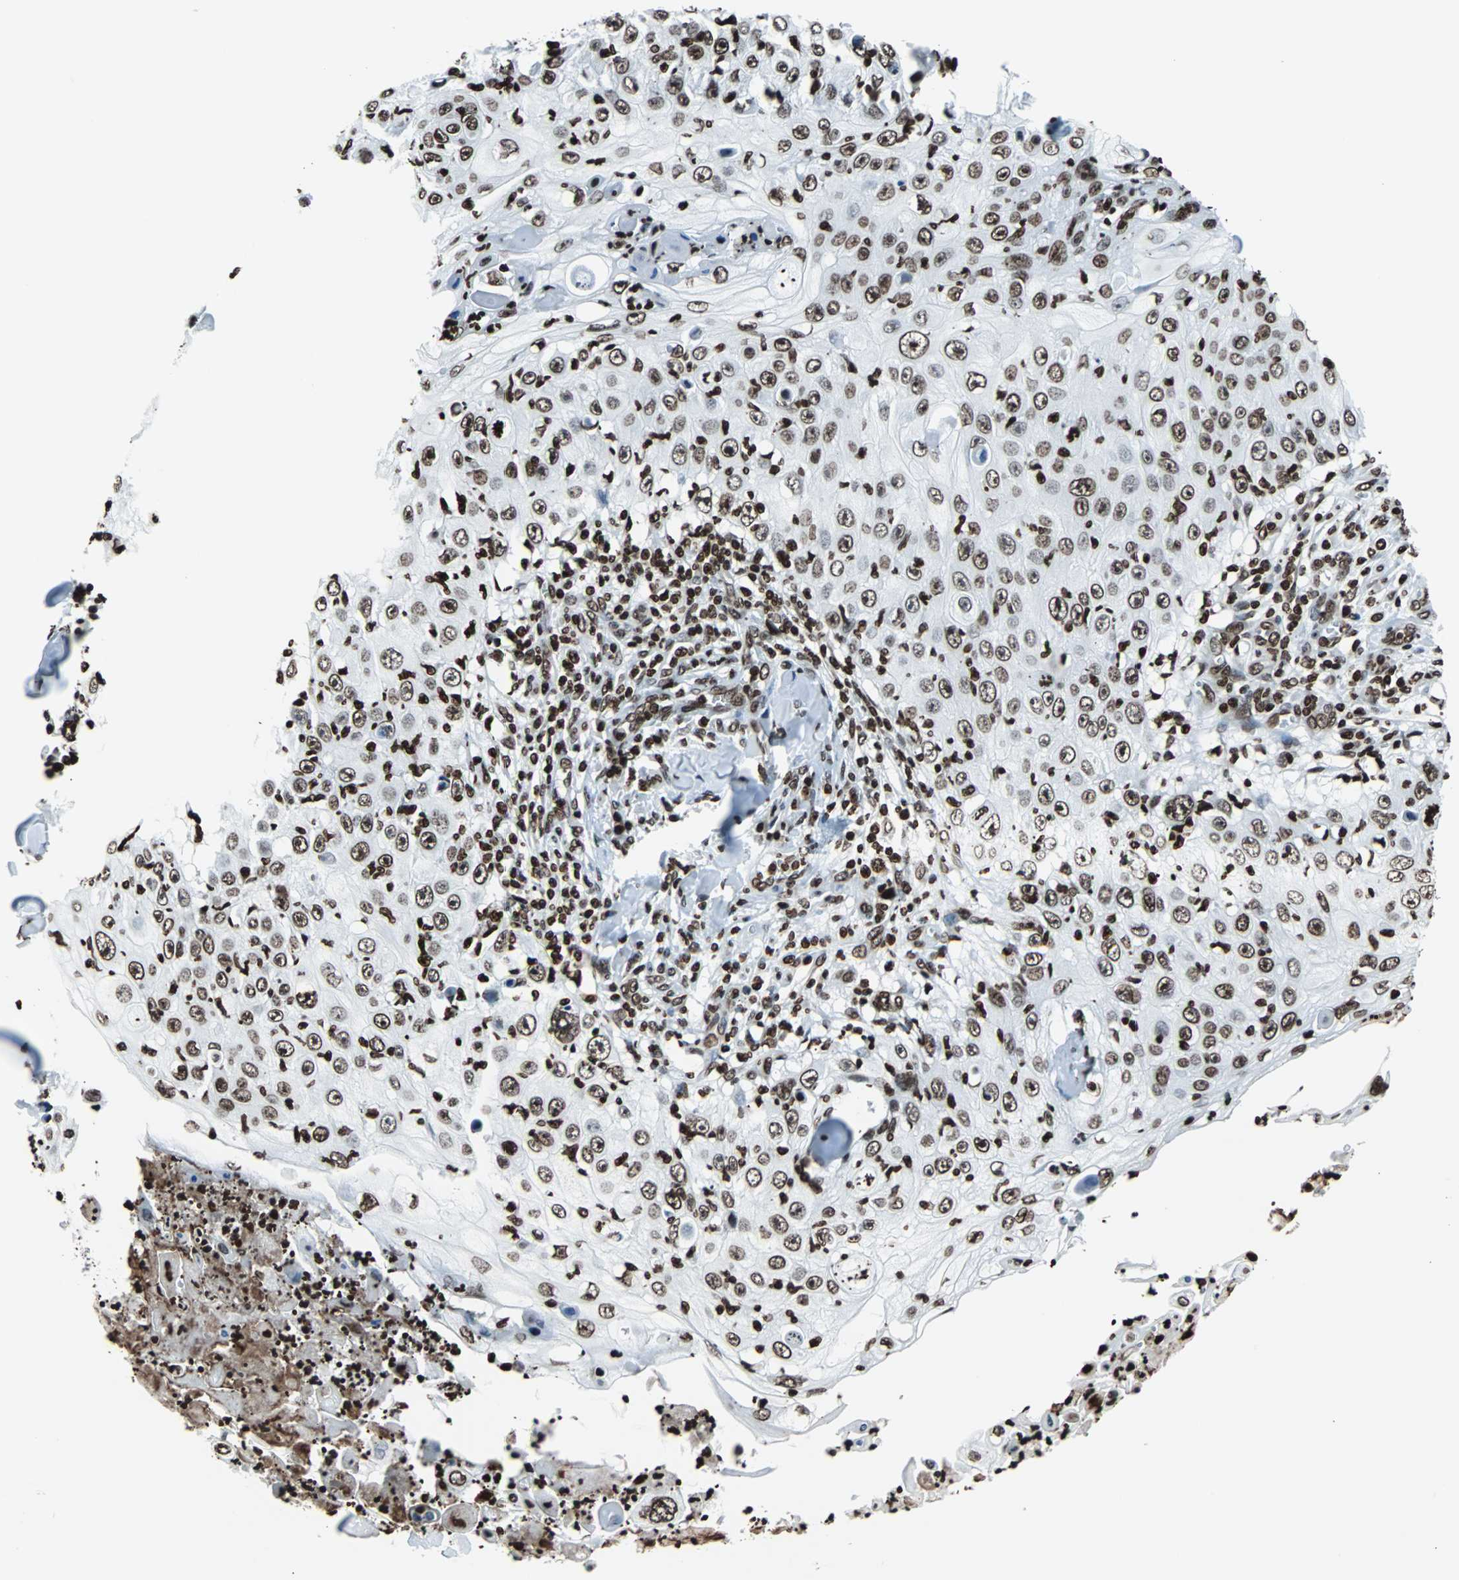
{"staining": {"intensity": "strong", "quantity": ">75%", "location": "nuclear"}, "tissue": "skin cancer", "cell_type": "Tumor cells", "image_type": "cancer", "snomed": [{"axis": "morphology", "description": "Squamous cell carcinoma, NOS"}, {"axis": "topography", "description": "Skin"}], "caption": "About >75% of tumor cells in human squamous cell carcinoma (skin) demonstrate strong nuclear protein staining as visualized by brown immunohistochemical staining.", "gene": "H2BC18", "patient": {"sex": "male", "age": 86}}